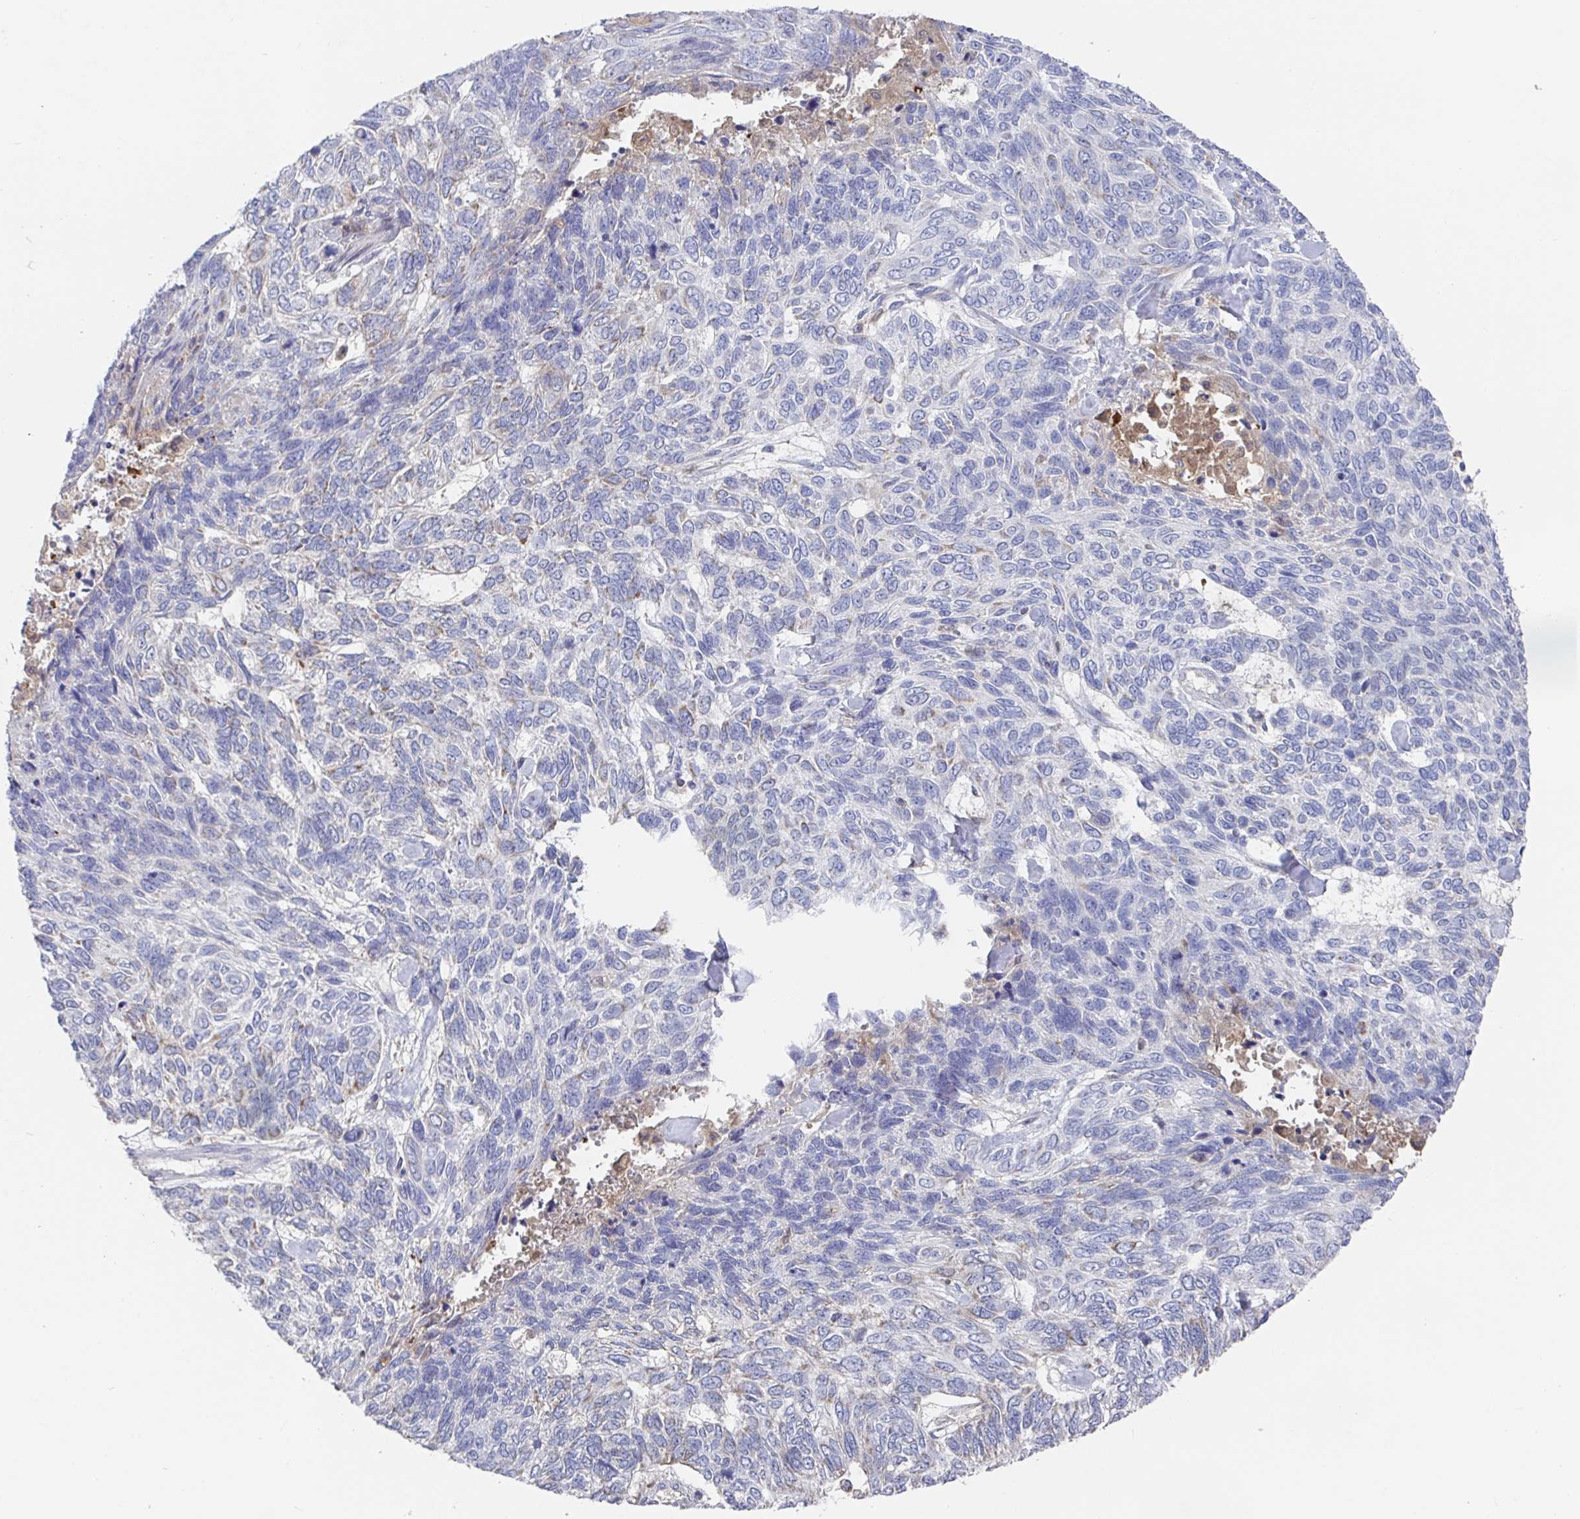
{"staining": {"intensity": "negative", "quantity": "none", "location": "none"}, "tissue": "skin cancer", "cell_type": "Tumor cells", "image_type": "cancer", "snomed": [{"axis": "morphology", "description": "Basal cell carcinoma"}, {"axis": "topography", "description": "Skin"}], "caption": "DAB (3,3'-diaminobenzidine) immunohistochemical staining of basal cell carcinoma (skin) displays no significant positivity in tumor cells.", "gene": "GPR148", "patient": {"sex": "female", "age": 65}}